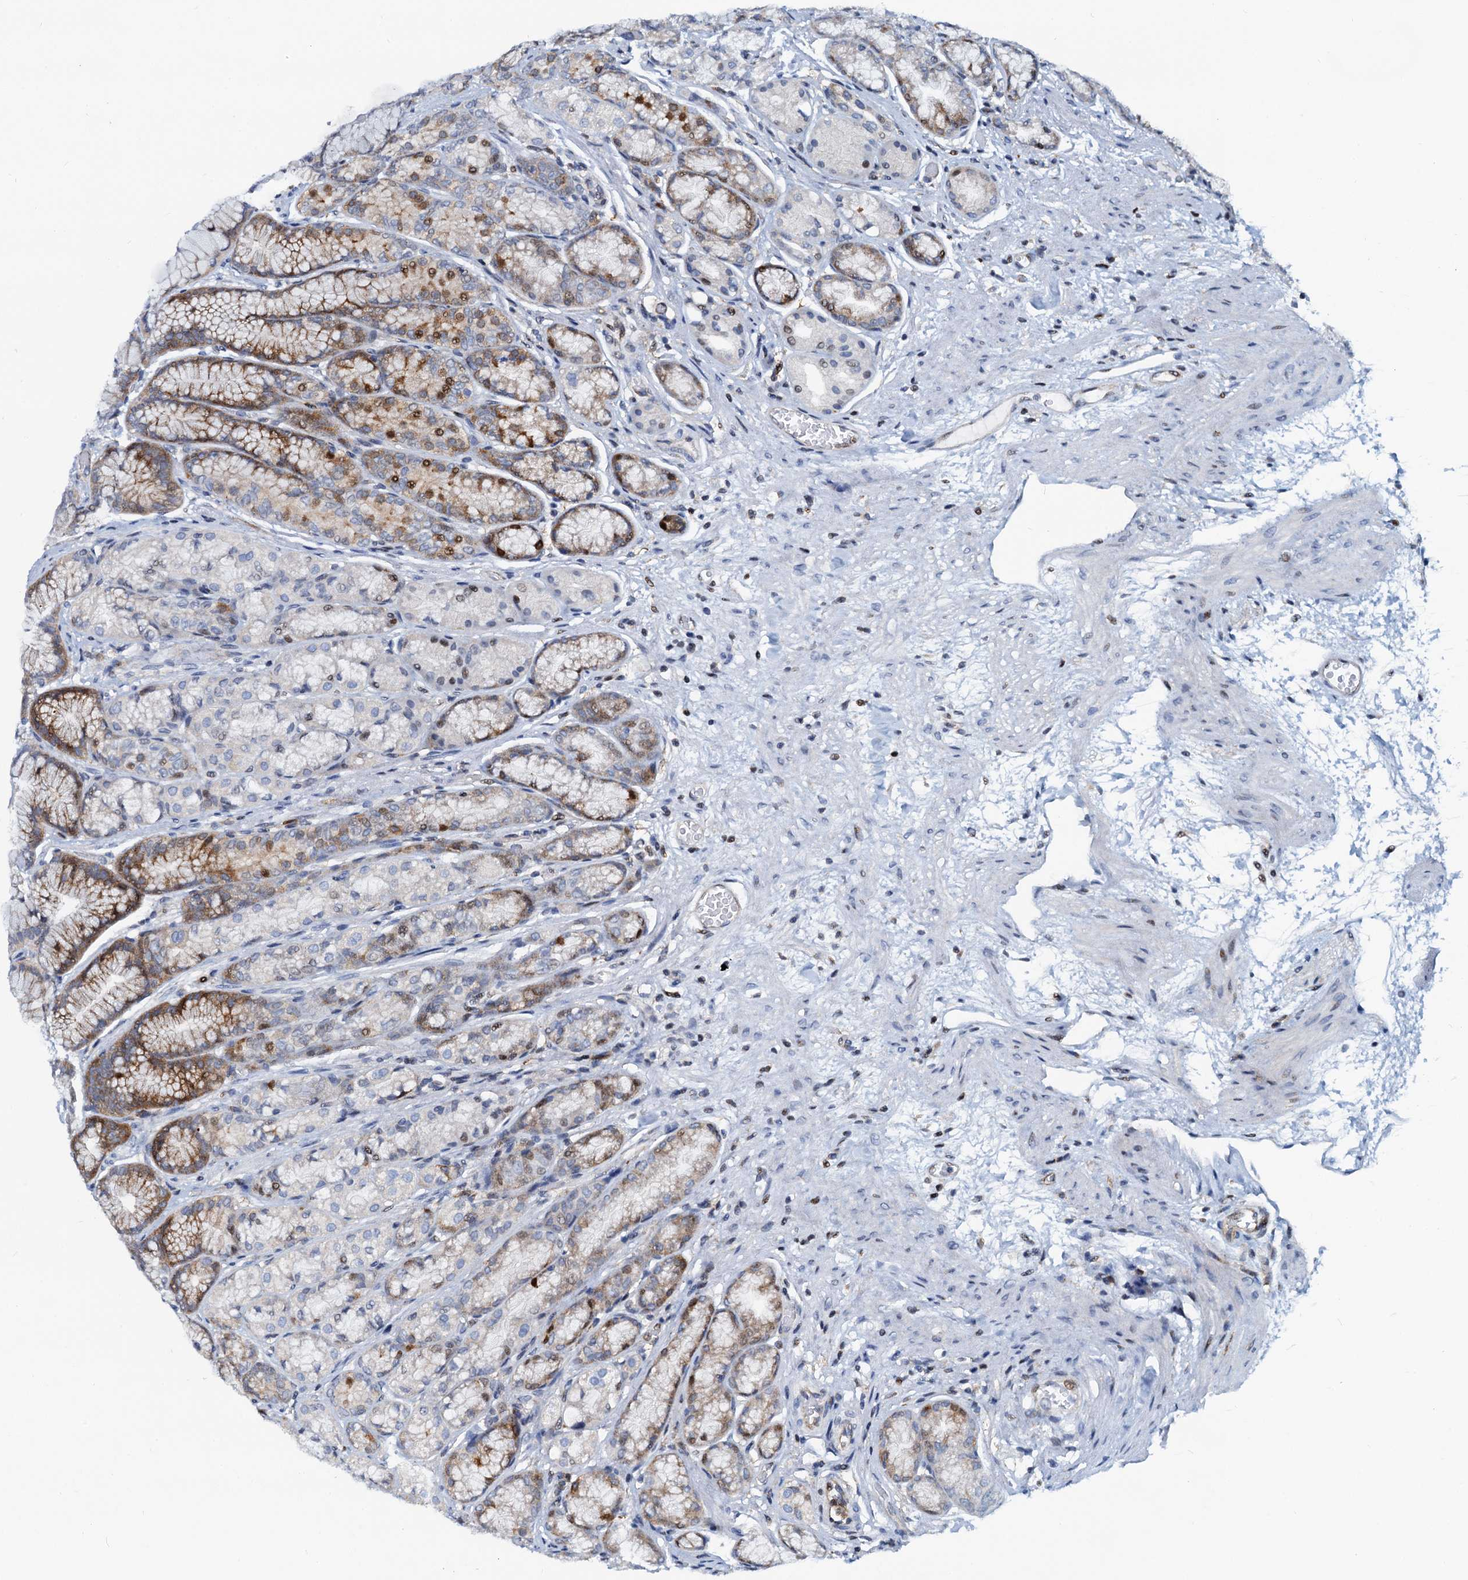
{"staining": {"intensity": "strong", "quantity": "<25%", "location": "cytoplasmic/membranous,nuclear"}, "tissue": "stomach", "cell_type": "Glandular cells", "image_type": "normal", "snomed": [{"axis": "morphology", "description": "Normal tissue, NOS"}, {"axis": "morphology", "description": "Adenocarcinoma, NOS"}, {"axis": "morphology", "description": "Adenocarcinoma, High grade"}, {"axis": "topography", "description": "Stomach, upper"}, {"axis": "topography", "description": "Stomach"}], "caption": "The histopathology image reveals immunohistochemical staining of unremarkable stomach. There is strong cytoplasmic/membranous,nuclear expression is identified in about <25% of glandular cells.", "gene": "PTGES3", "patient": {"sex": "female", "age": 65}}